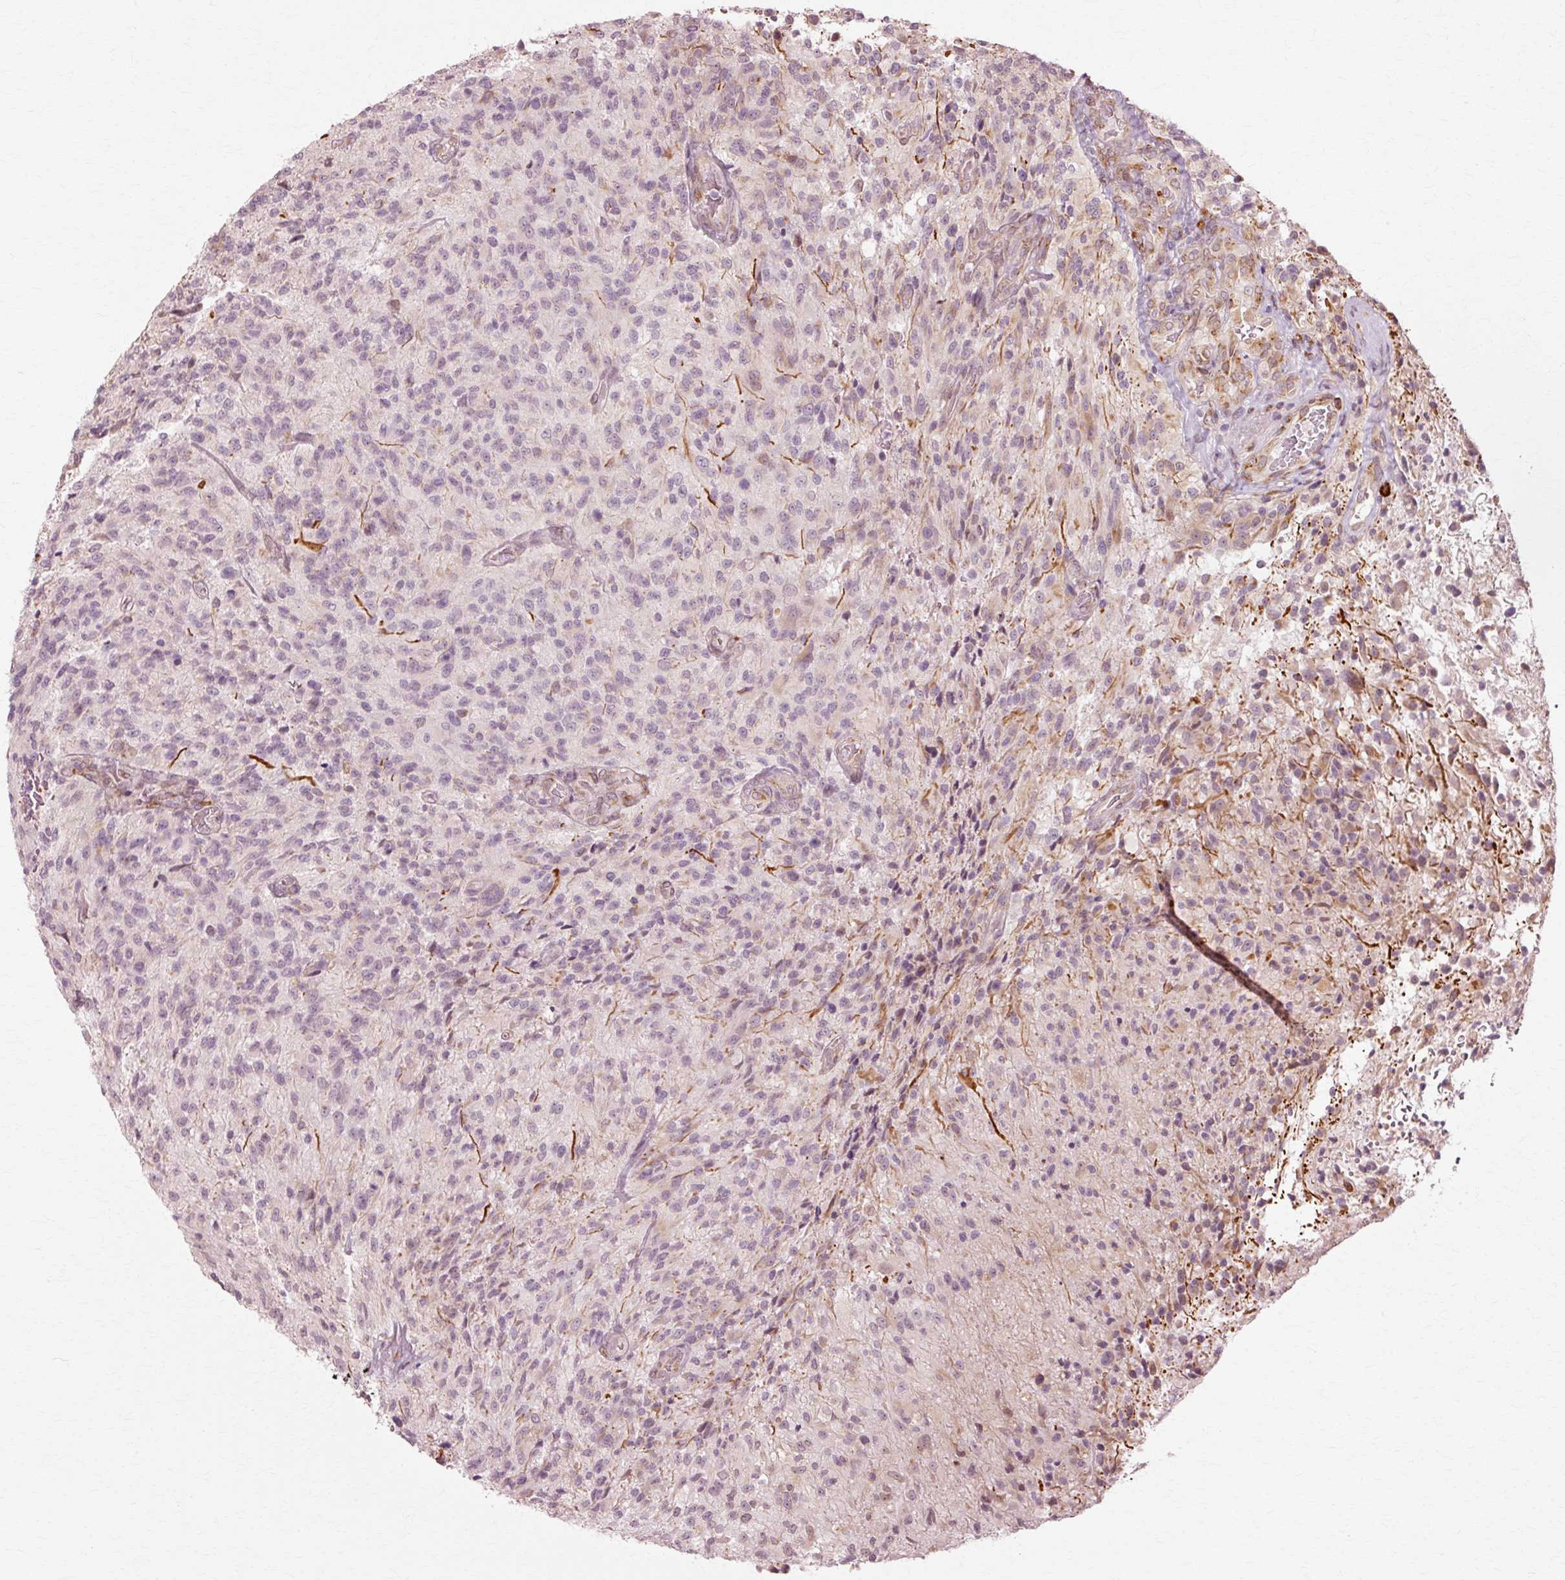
{"staining": {"intensity": "moderate", "quantity": "<25%", "location": "cytoplasmic/membranous"}, "tissue": "glioma", "cell_type": "Tumor cells", "image_type": "cancer", "snomed": [{"axis": "morphology", "description": "Normal tissue, NOS"}, {"axis": "morphology", "description": "Glioma, malignant, High grade"}, {"axis": "topography", "description": "Cerebral cortex"}], "caption": "Tumor cells demonstrate low levels of moderate cytoplasmic/membranous positivity in about <25% of cells in human glioma.", "gene": "RGPD5", "patient": {"sex": "male", "age": 56}}